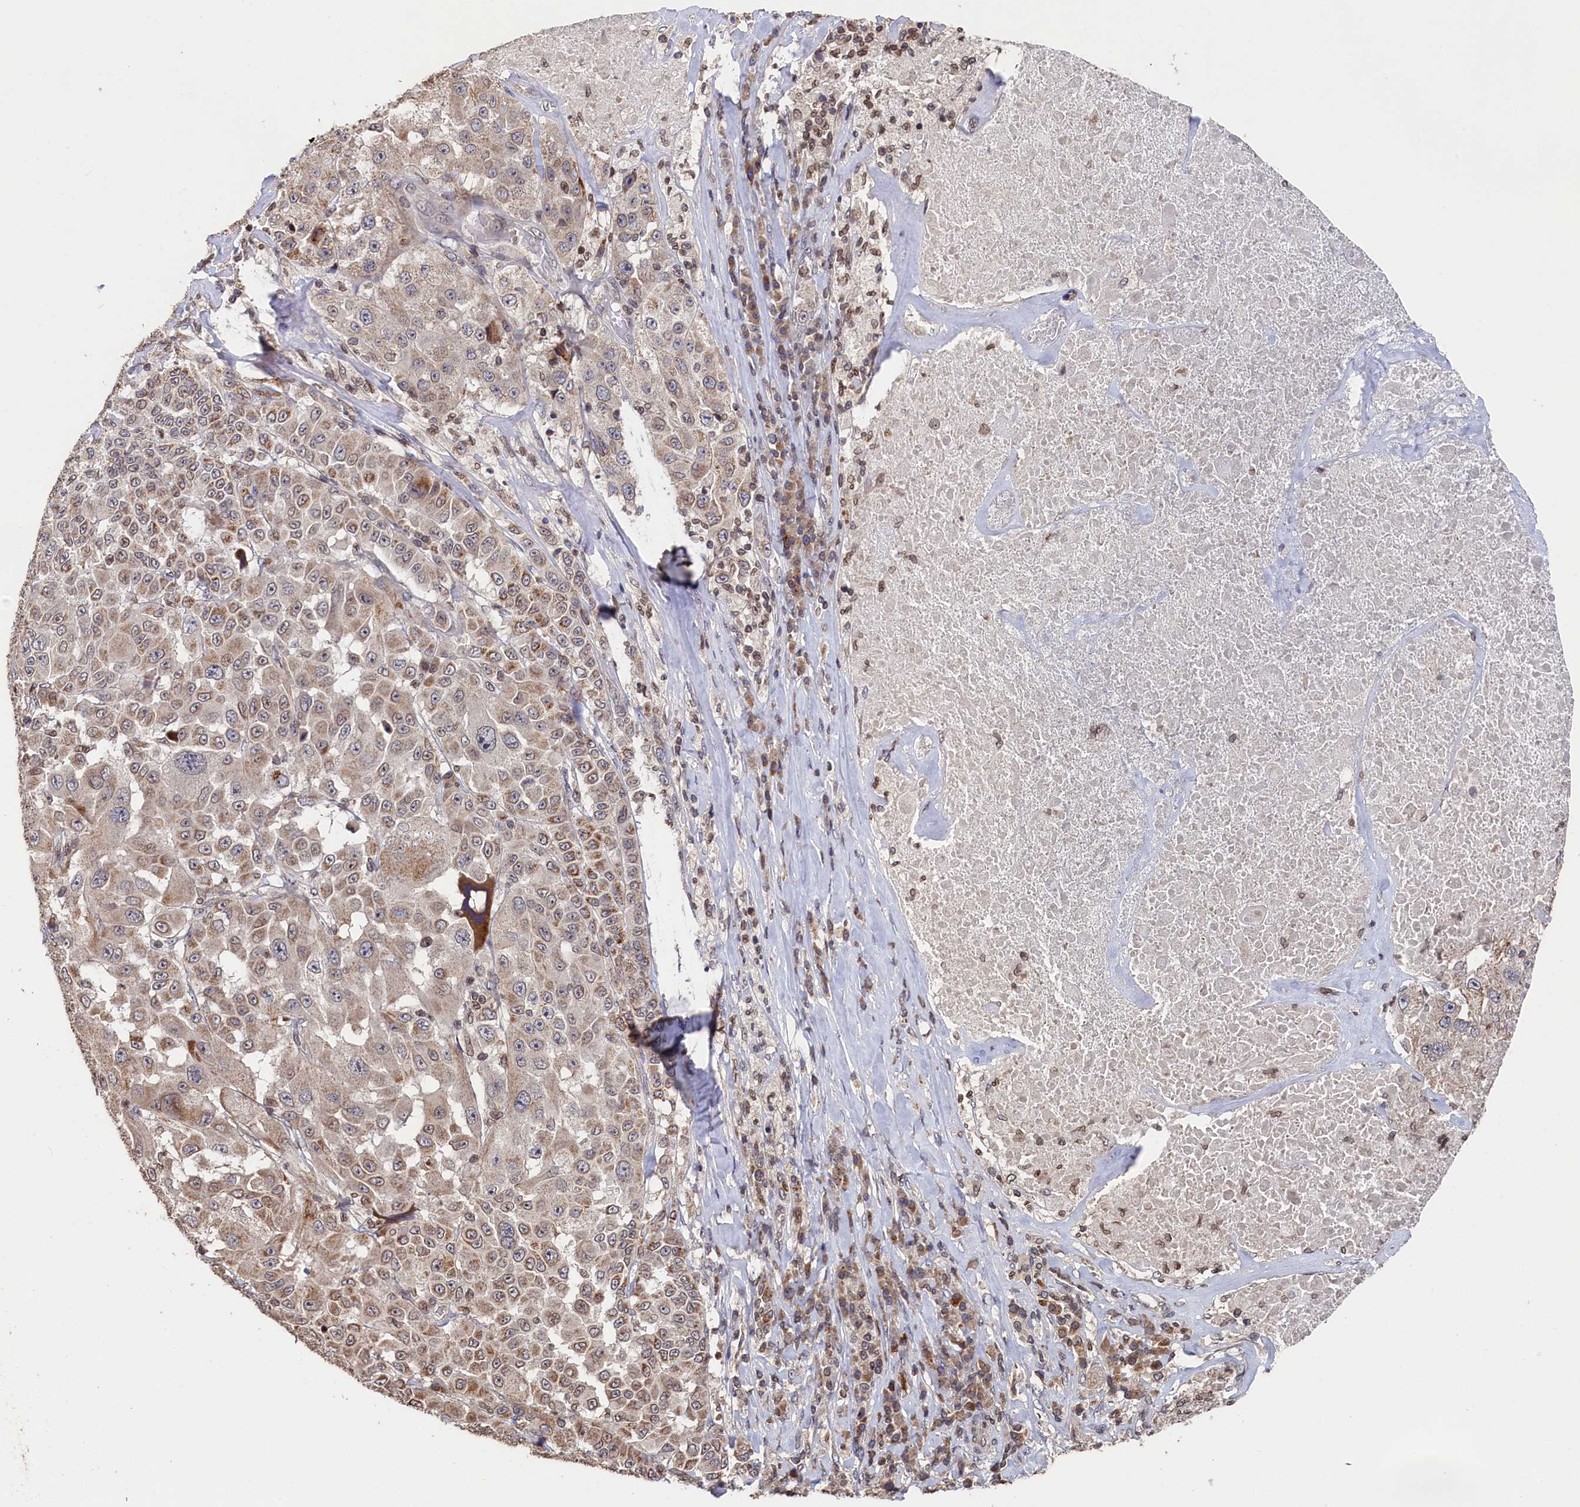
{"staining": {"intensity": "moderate", "quantity": ">75%", "location": "cytoplasmic/membranous"}, "tissue": "melanoma", "cell_type": "Tumor cells", "image_type": "cancer", "snomed": [{"axis": "morphology", "description": "Malignant melanoma, Metastatic site"}, {"axis": "topography", "description": "Lymph node"}], "caption": "Human melanoma stained for a protein (brown) demonstrates moderate cytoplasmic/membranous positive positivity in approximately >75% of tumor cells.", "gene": "ANKEF1", "patient": {"sex": "male", "age": 62}}